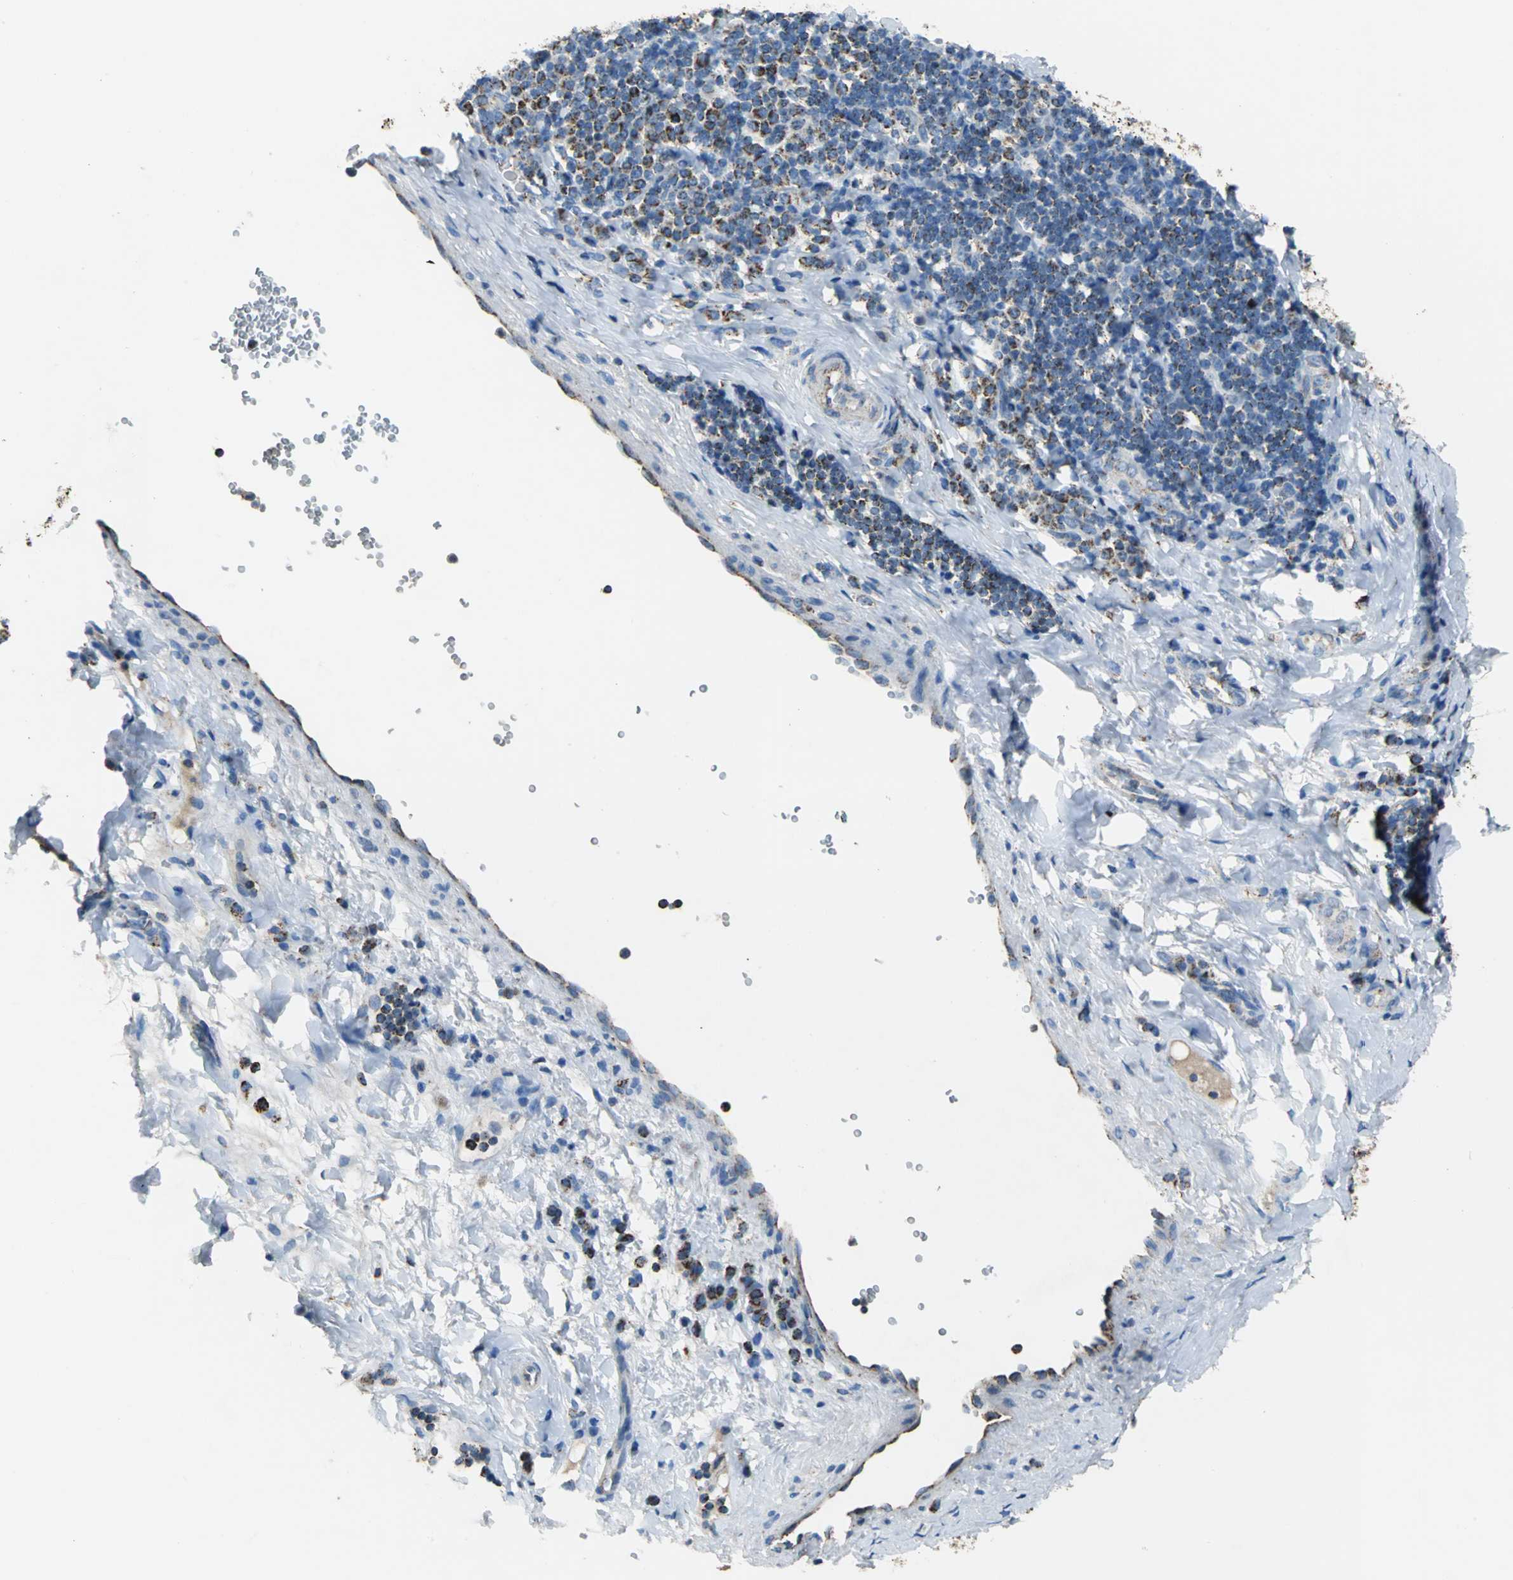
{"staining": {"intensity": "strong", "quantity": ">75%", "location": "cytoplasmic/membranous"}, "tissue": "tonsil", "cell_type": "Germinal center cells", "image_type": "normal", "snomed": [{"axis": "morphology", "description": "Normal tissue, NOS"}, {"axis": "topography", "description": "Tonsil"}], "caption": "Tonsil stained with immunohistochemistry shows strong cytoplasmic/membranous staining in about >75% of germinal center cells. (DAB IHC with brightfield microscopy, high magnification).", "gene": "ECH1", "patient": {"sex": "male", "age": 31}}